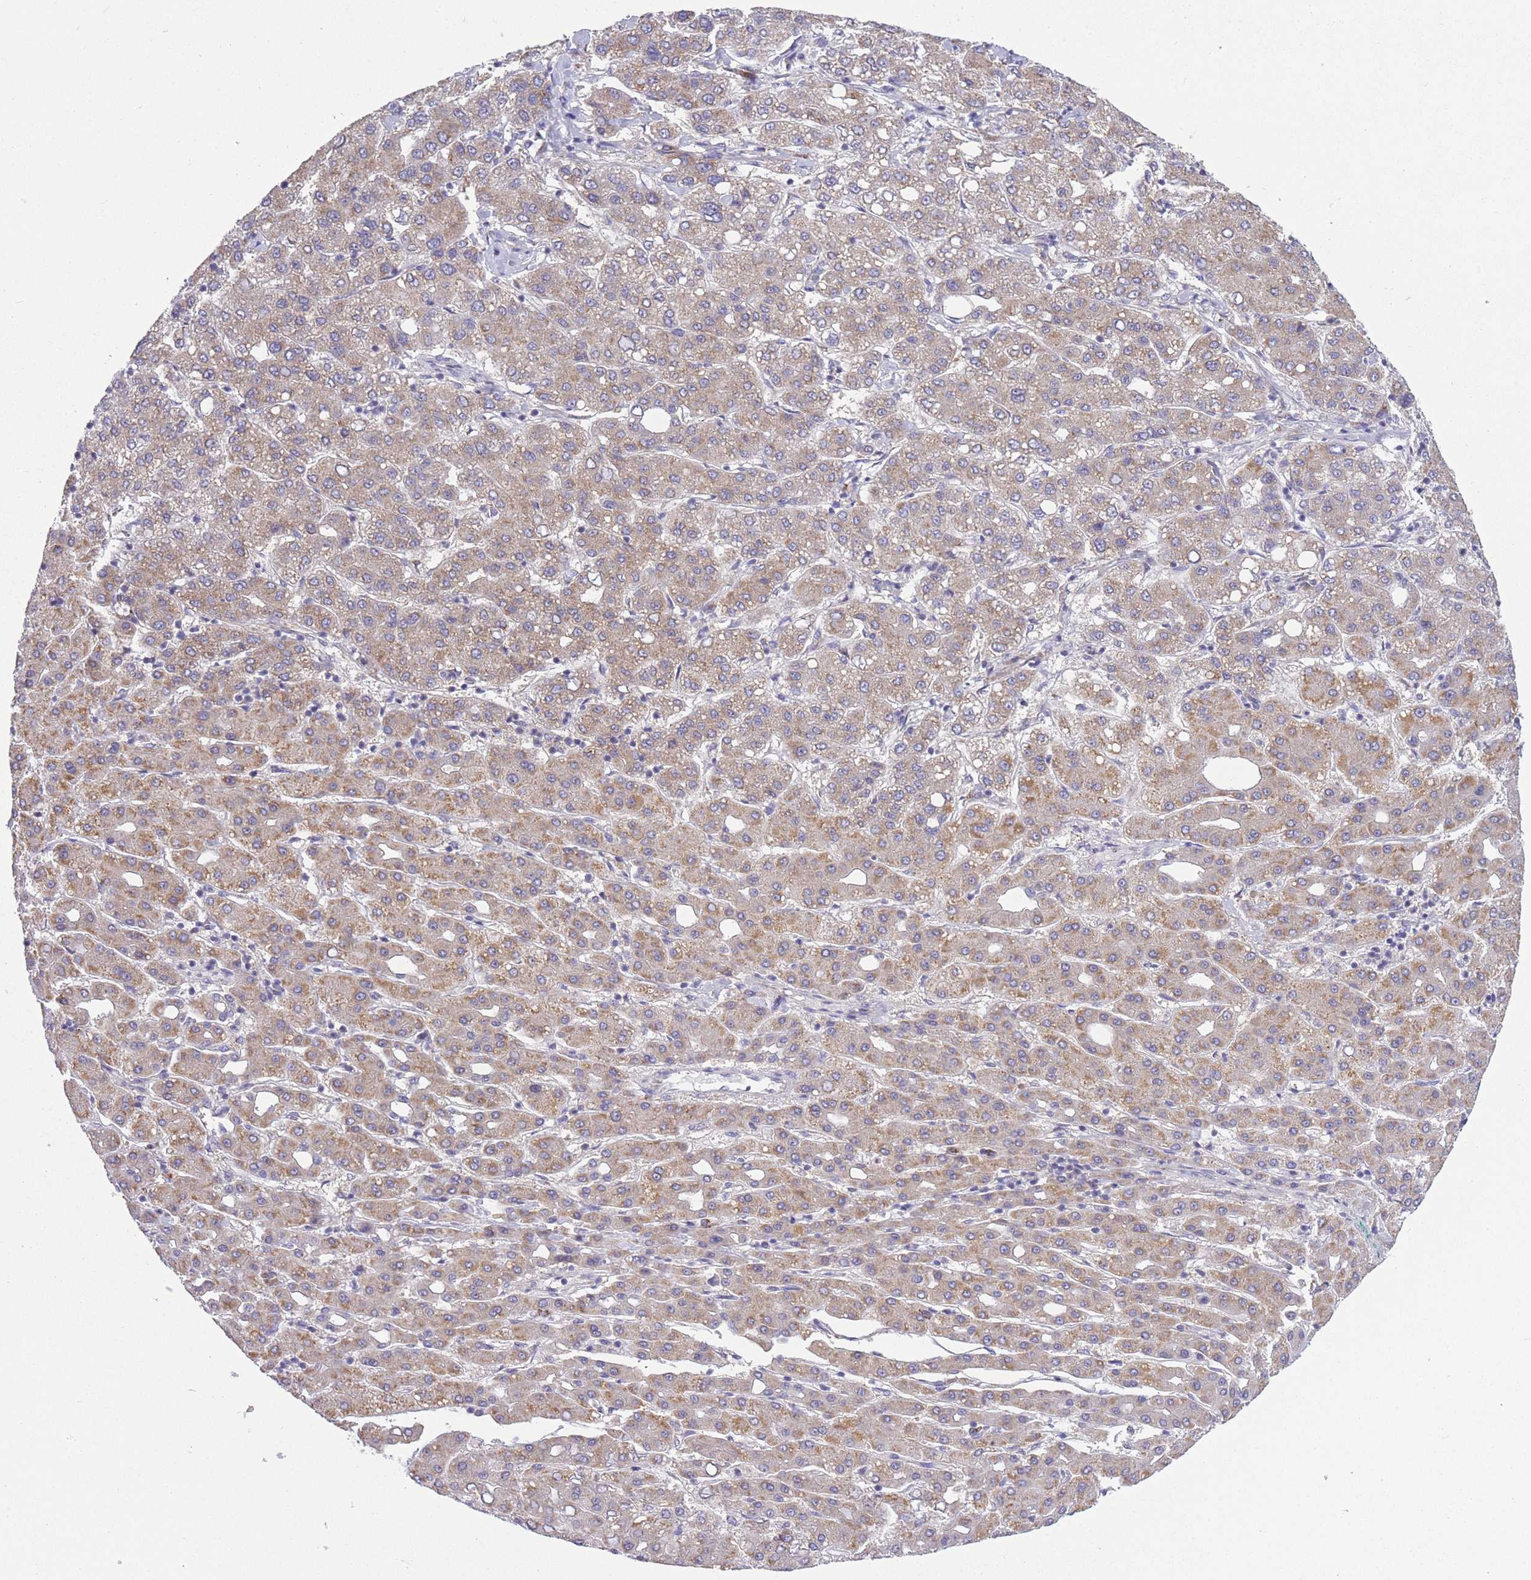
{"staining": {"intensity": "moderate", "quantity": ">75%", "location": "cytoplasmic/membranous"}, "tissue": "liver cancer", "cell_type": "Tumor cells", "image_type": "cancer", "snomed": [{"axis": "morphology", "description": "Carcinoma, Hepatocellular, NOS"}, {"axis": "topography", "description": "Liver"}], "caption": "This image reveals liver hepatocellular carcinoma stained with immunohistochemistry to label a protein in brown. The cytoplasmic/membranous of tumor cells show moderate positivity for the protein. Nuclei are counter-stained blue.", "gene": "COPG2", "patient": {"sex": "male", "age": 65}}